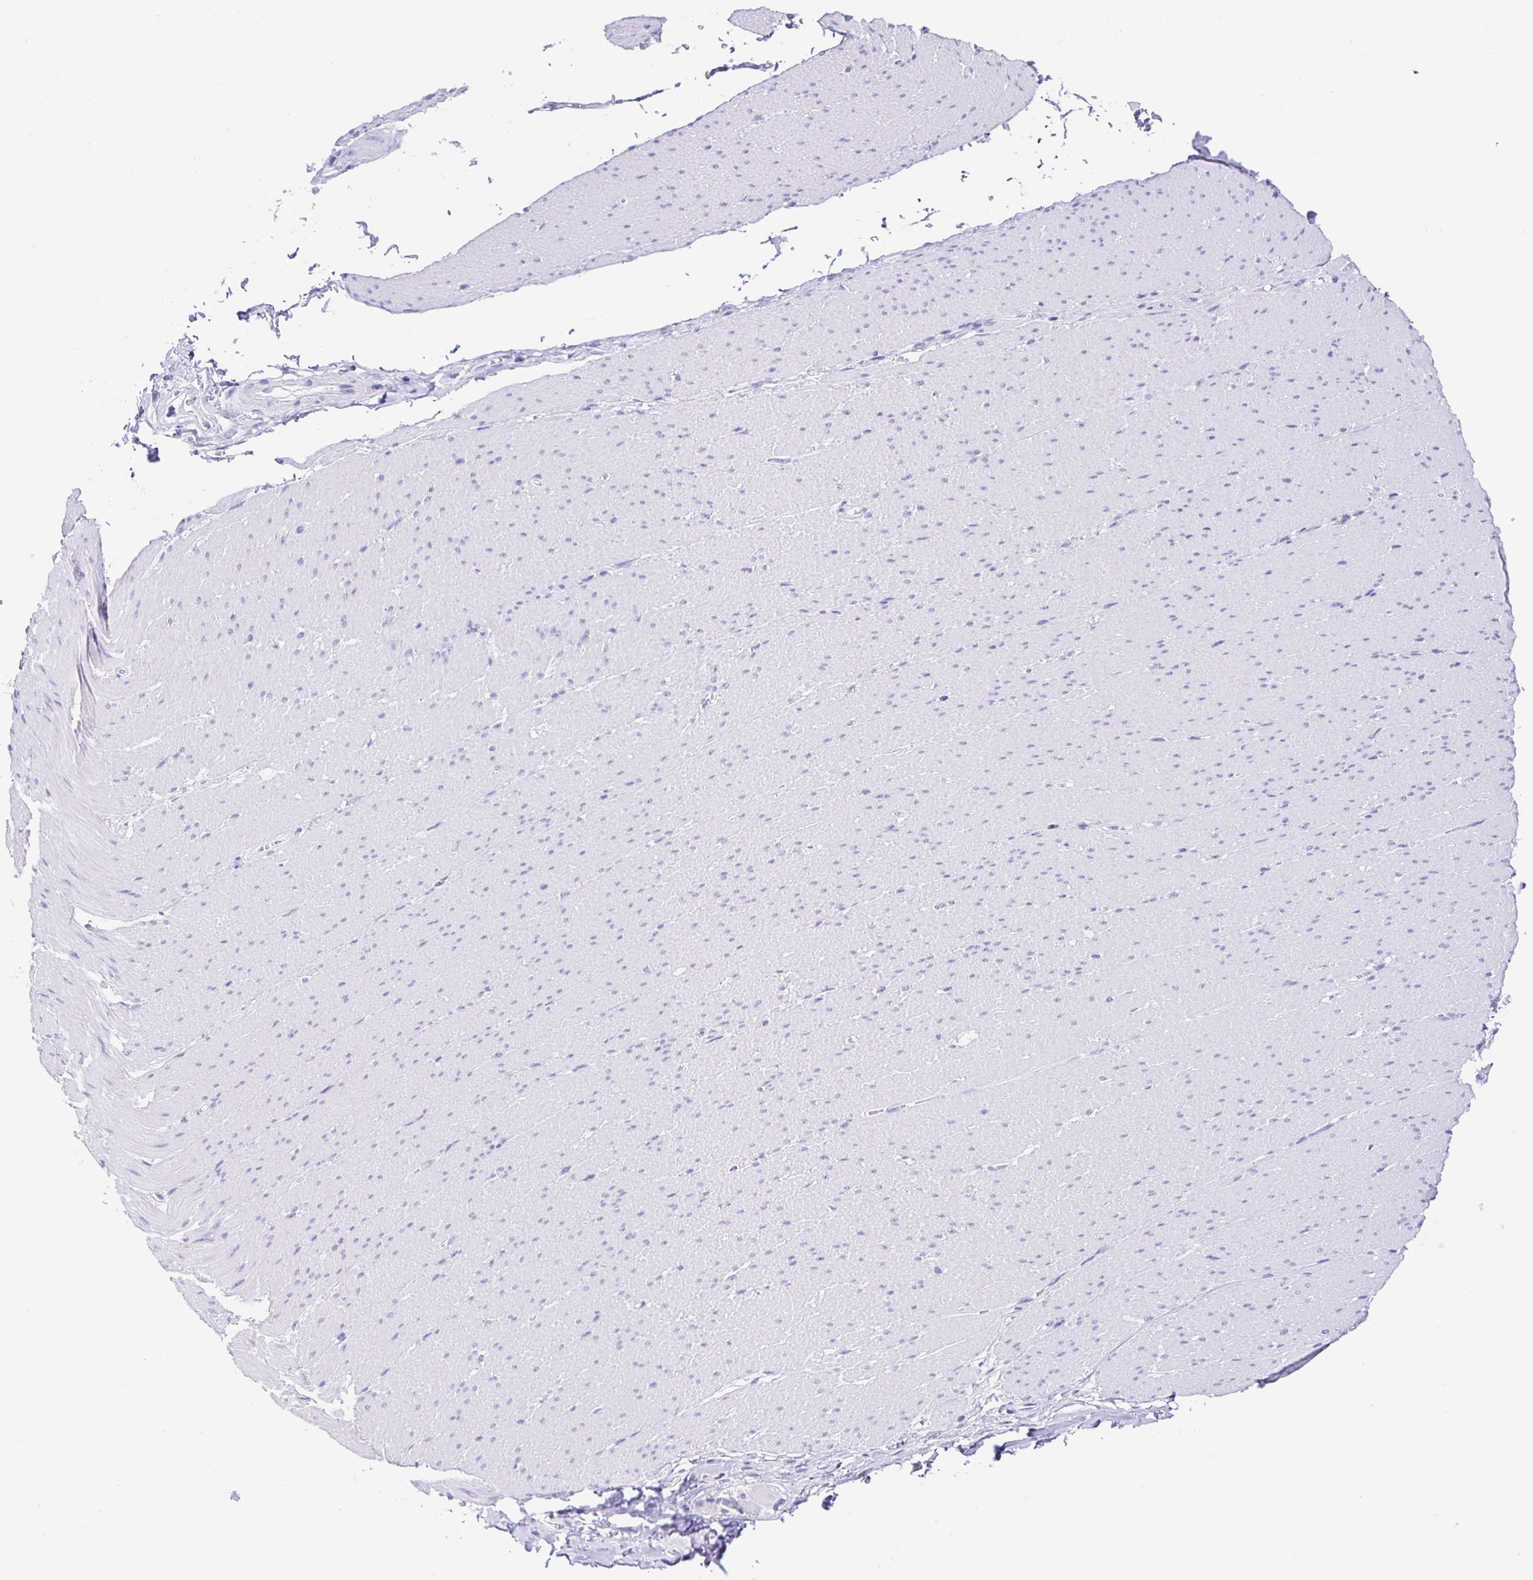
{"staining": {"intensity": "negative", "quantity": "none", "location": "none"}, "tissue": "smooth muscle", "cell_type": "Smooth muscle cells", "image_type": "normal", "snomed": [{"axis": "morphology", "description": "Normal tissue, NOS"}, {"axis": "topography", "description": "Smooth muscle"}, {"axis": "topography", "description": "Rectum"}], "caption": "Immunohistochemistry (IHC) micrograph of benign smooth muscle: smooth muscle stained with DAB (3,3'-diaminobenzidine) displays no significant protein expression in smooth muscle cells. (DAB IHC visualized using brightfield microscopy, high magnification).", "gene": "PRAMEF18", "patient": {"sex": "male", "age": 53}}